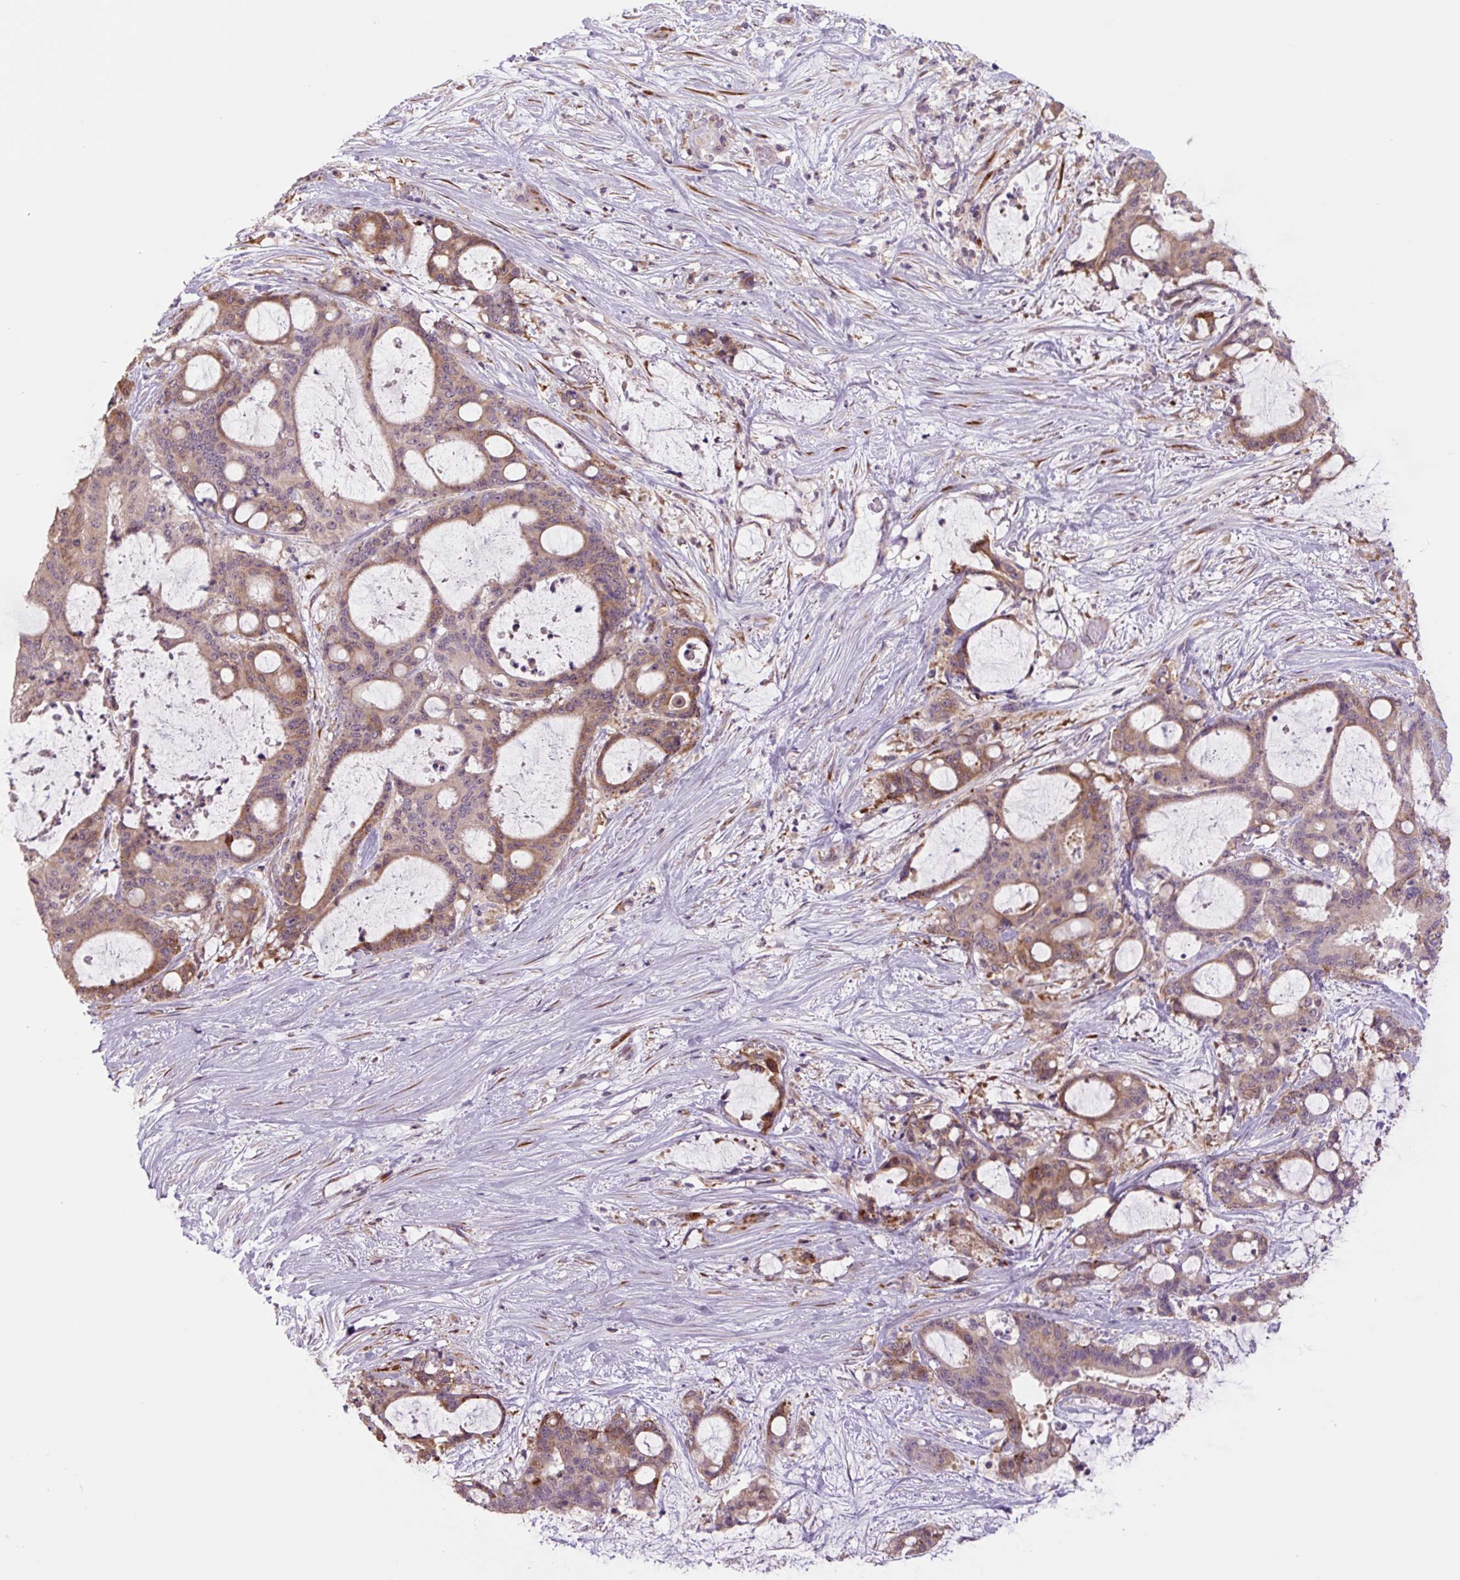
{"staining": {"intensity": "moderate", "quantity": "25%-75%", "location": "cytoplasmic/membranous"}, "tissue": "liver cancer", "cell_type": "Tumor cells", "image_type": "cancer", "snomed": [{"axis": "morphology", "description": "Normal tissue, NOS"}, {"axis": "morphology", "description": "Cholangiocarcinoma"}, {"axis": "topography", "description": "Liver"}, {"axis": "topography", "description": "Peripheral nerve tissue"}], "caption": "Cholangiocarcinoma (liver) tissue exhibits moderate cytoplasmic/membranous expression in approximately 25%-75% of tumor cells, visualized by immunohistochemistry.", "gene": "PLA2G4A", "patient": {"sex": "female", "age": 73}}